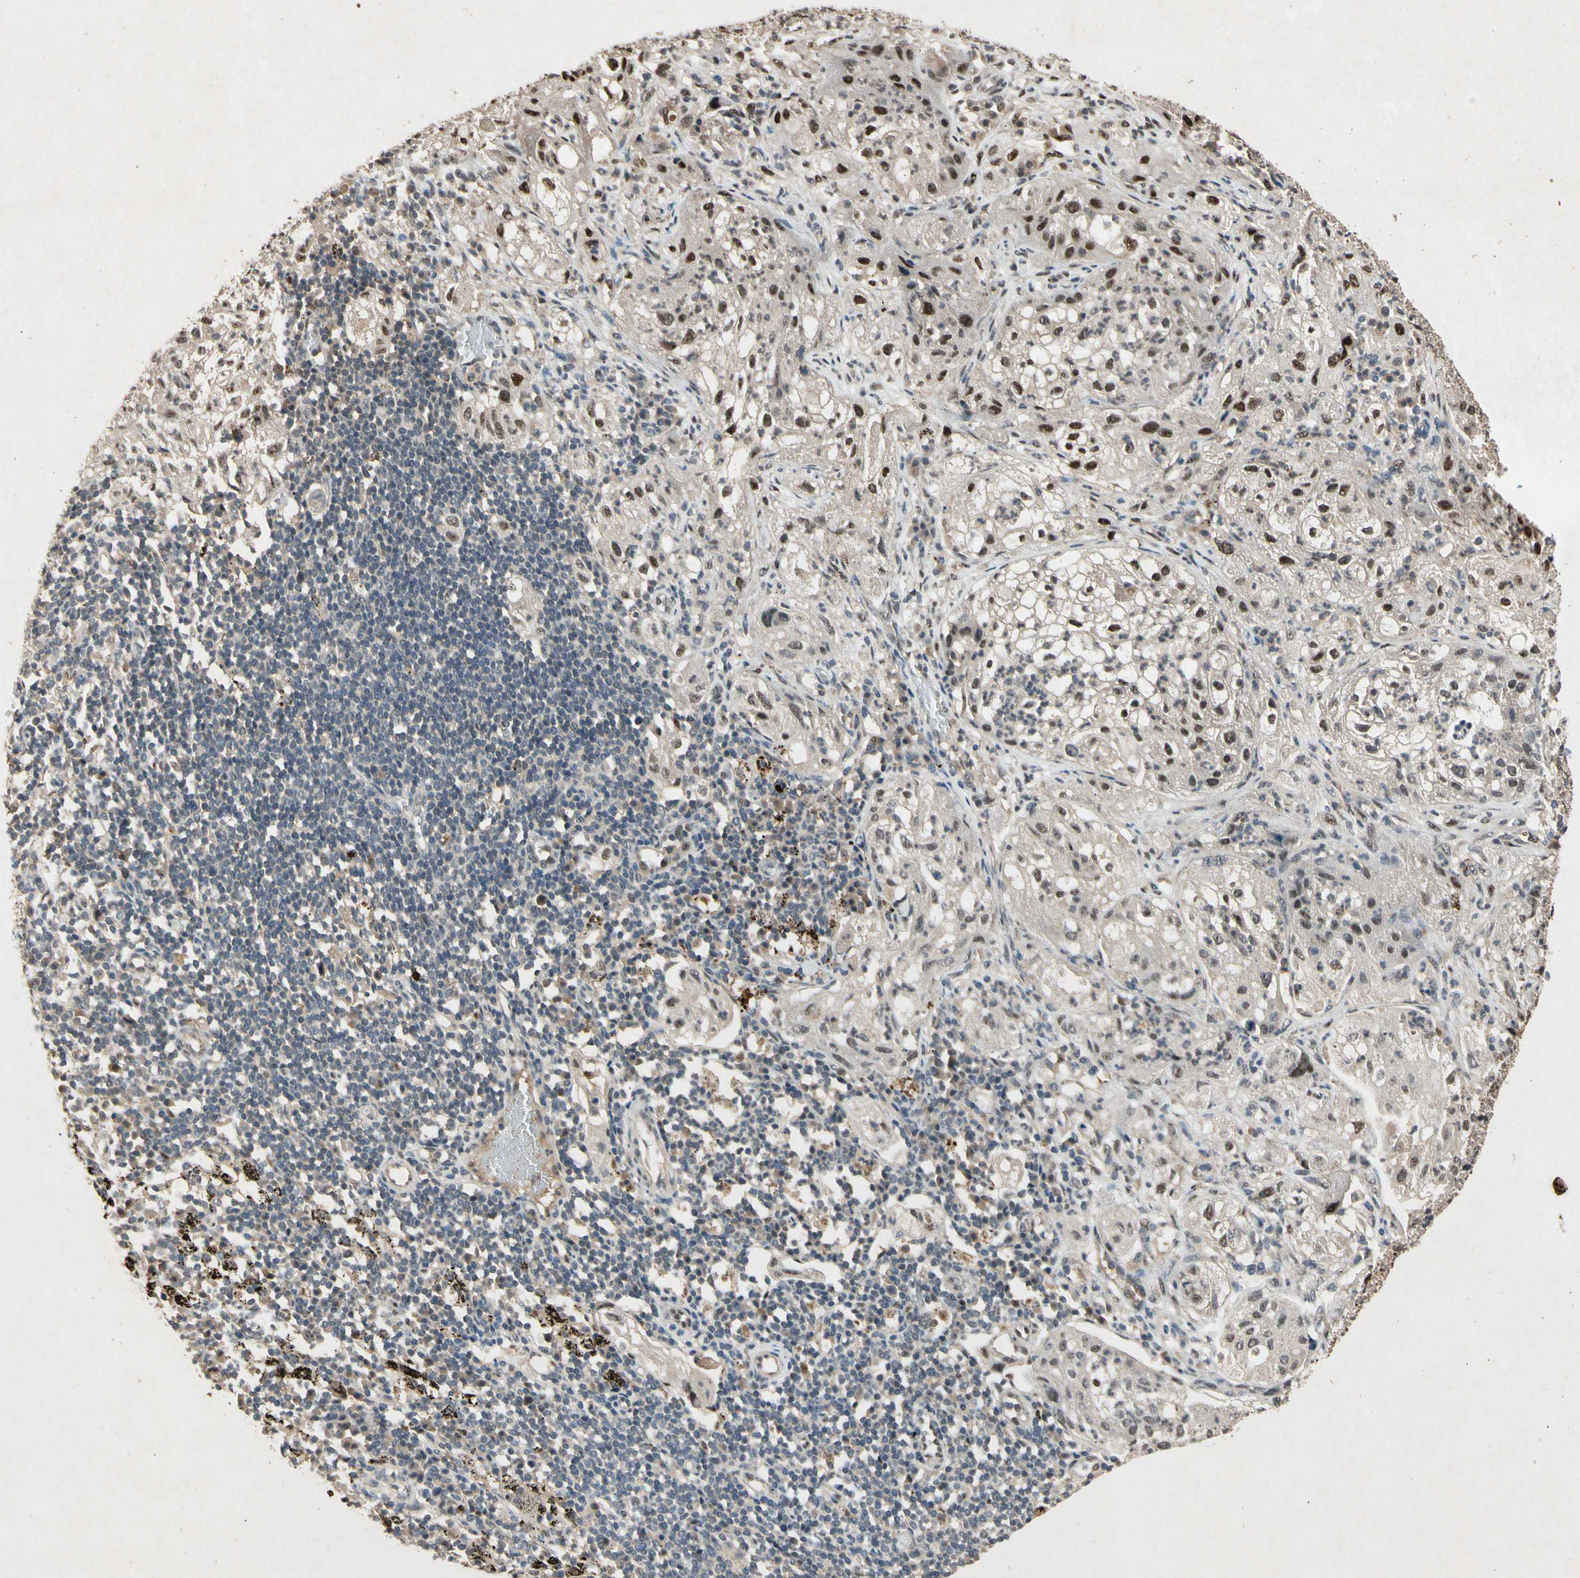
{"staining": {"intensity": "strong", "quantity": "25%-75%", "location": "nuclear"}, "tissue": "lung cancer", "cell_type": "Tumor cells", "image_type": "cancer", "snomed": [{"axis": "morphology", "description": "Inflammation, NOS"}, {"axis": "morphology", "description": "Squamous cell carcinoma, NOS"}, {"axis": "topography", "description": "Lymph node"}, {"axis": "topography", "description": "Soft tissue"}, {"axis": "topography", "description": "Lung"}], "caption": "A high amount of strong nuclear positivity is seen in approximately 25%-75% of tumor cells in lung squamous cell carcinoma tissue. (DAB (3,3'-diaminobenzidine) IHC with brightfield microscopy, high magnification).", "gene": "PML", "patient": {"sex": "male", "age": 66}}